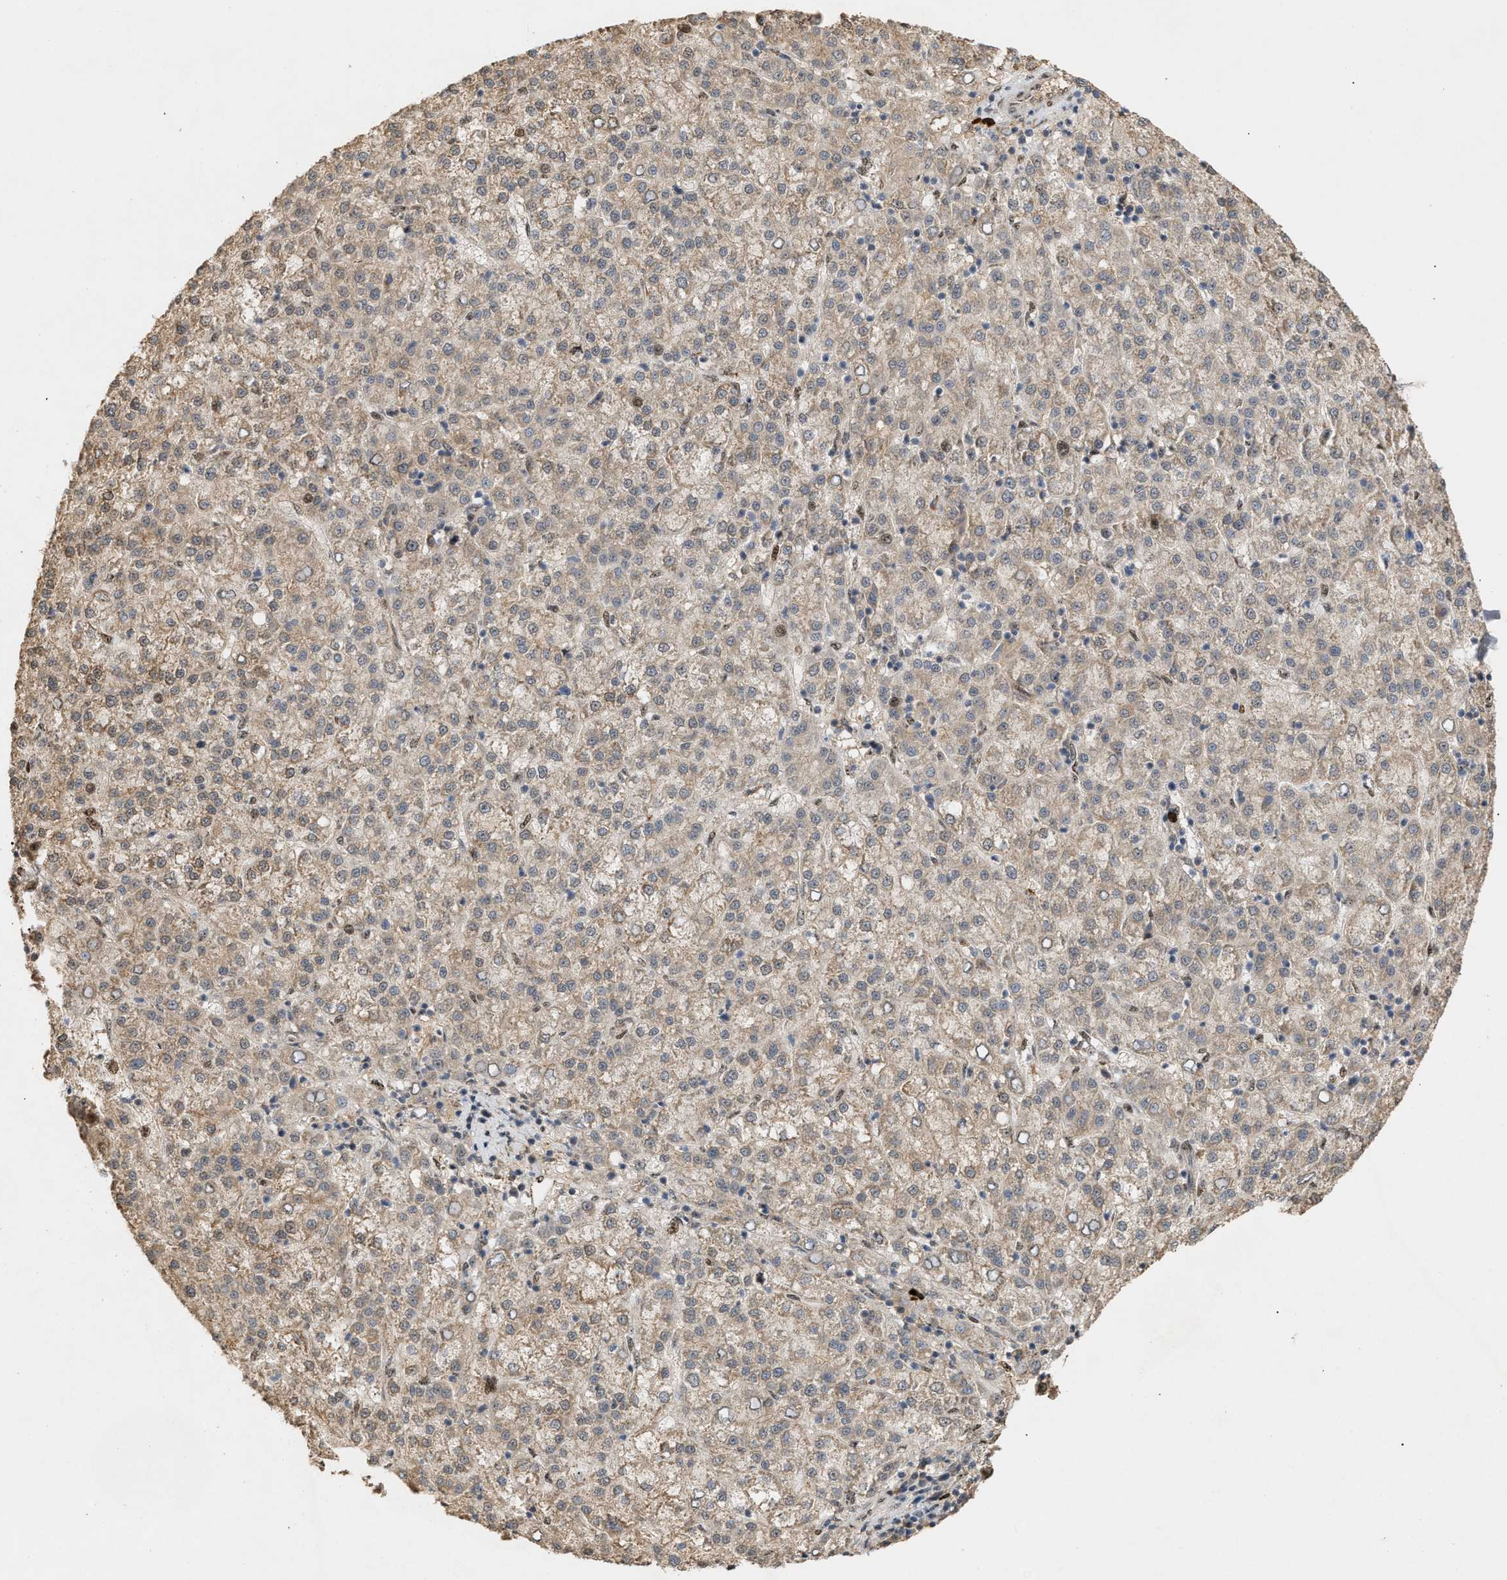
{"staining": {"intensity": "negative", "quantity": "none", "location": "none"}, "tissue": "liver cancer", "cell_type": "Tumor cells", "image_type": "cancer", "snomed": [{"axis": "morphology", "description": "Carcinoma, Hepatocellular, NOS"}, {"axis": "topography", "description": "Liver"}], "caption": "Liver hepatocellular carcinoma was stained to show a protein in brown. There is no significant expression in tumor cells.", "gene": "ZFAND5", "patient": {"sex": "female", "age": 58}}